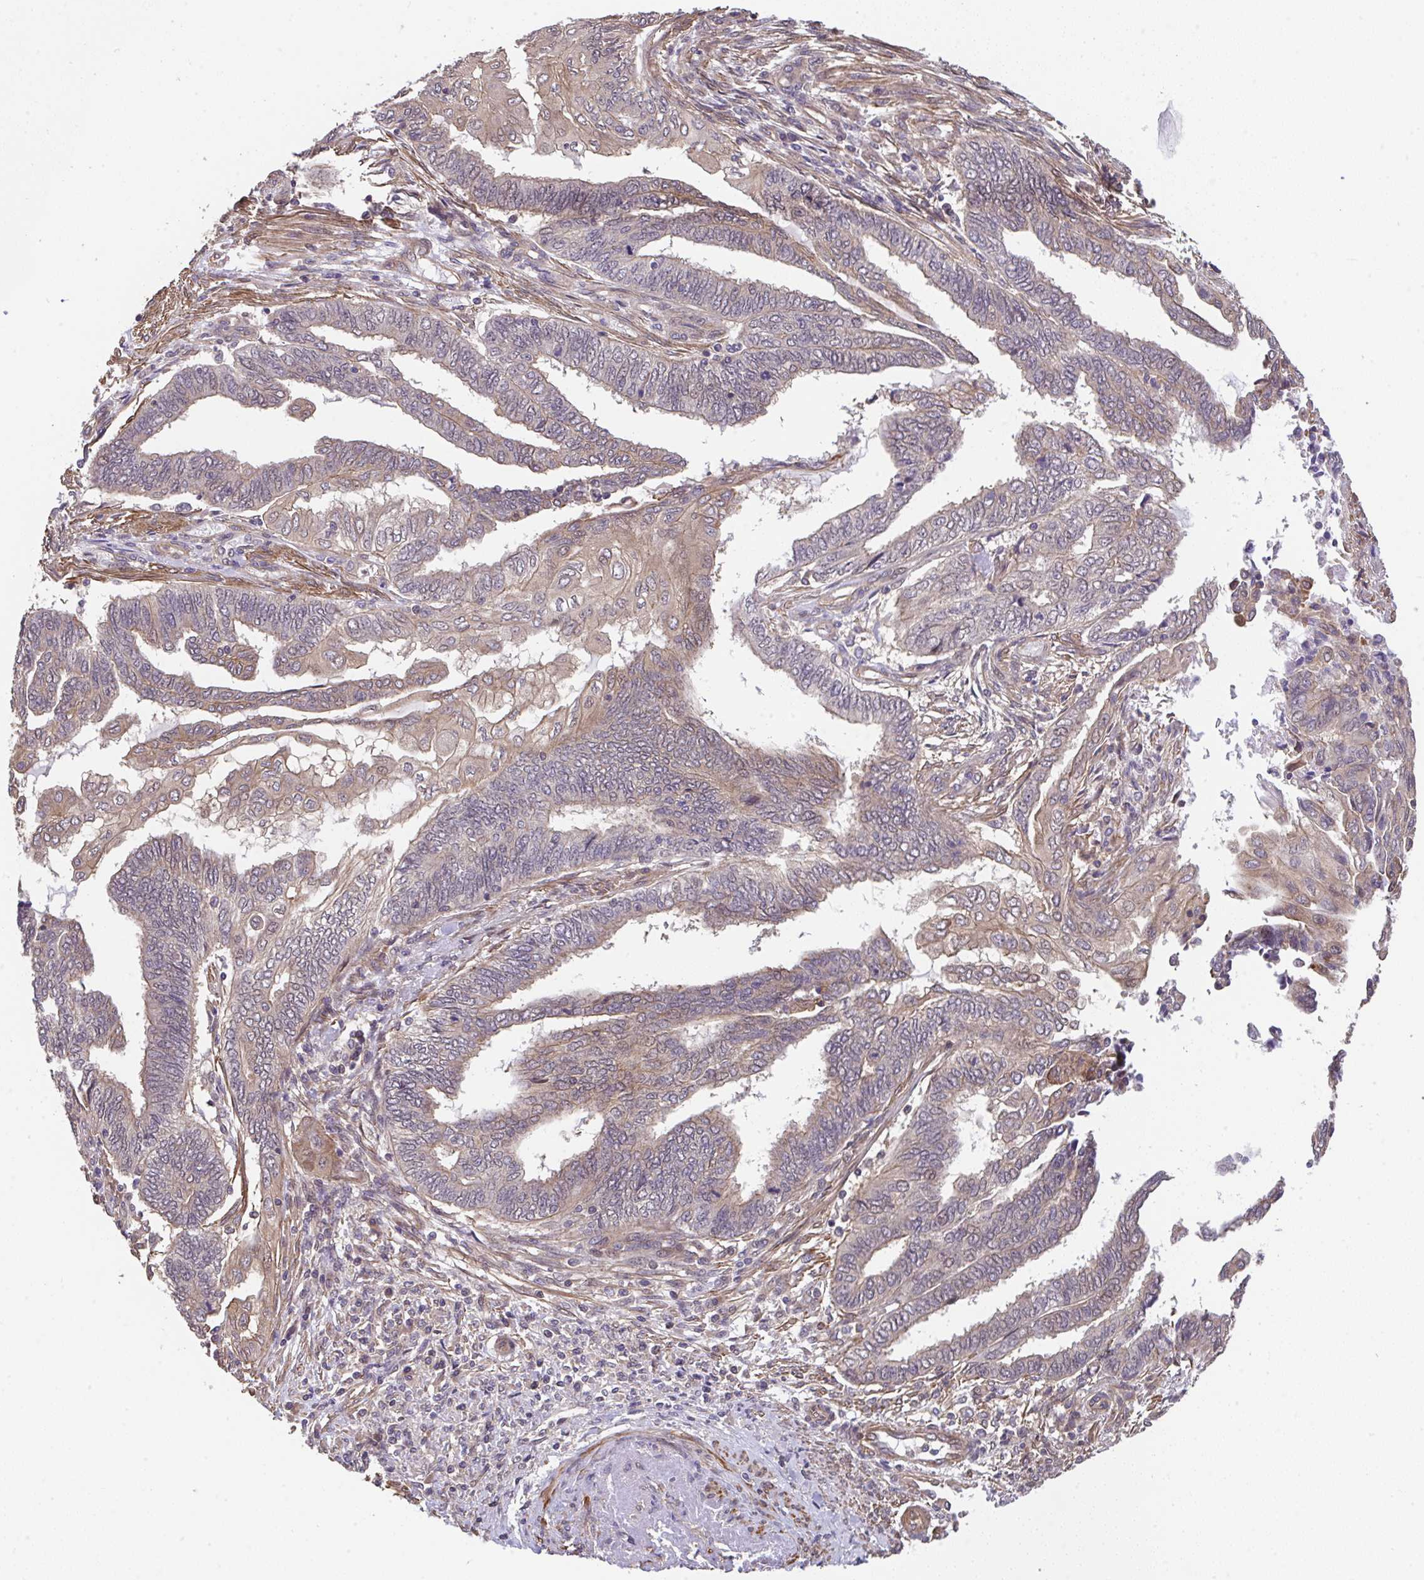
{"staining": {"intensity": "weak", "quantity": ">75%", "location": "cytoplasmic/membranous"}, "tissue": "endometrial cancer", "cell_type": "Tumor cells", "image_type": "cancer", "snomed": [{"axis": "morphology", "description": "Adenocarcinoma, NOS"}, {"axis": "topography", "description": "Uterus"}, {"axis": "topography", "description": "Endometrium"}], "caption": "Approximately >75% of tumor cells in human endometrial adenocarcinoma exhibit weak cytoplasmic/membranous protein positivity as visualized by brown immunohistochemical staining.", "gene": "ZNF696", "patient": {"sex": "female", "age": 70}}